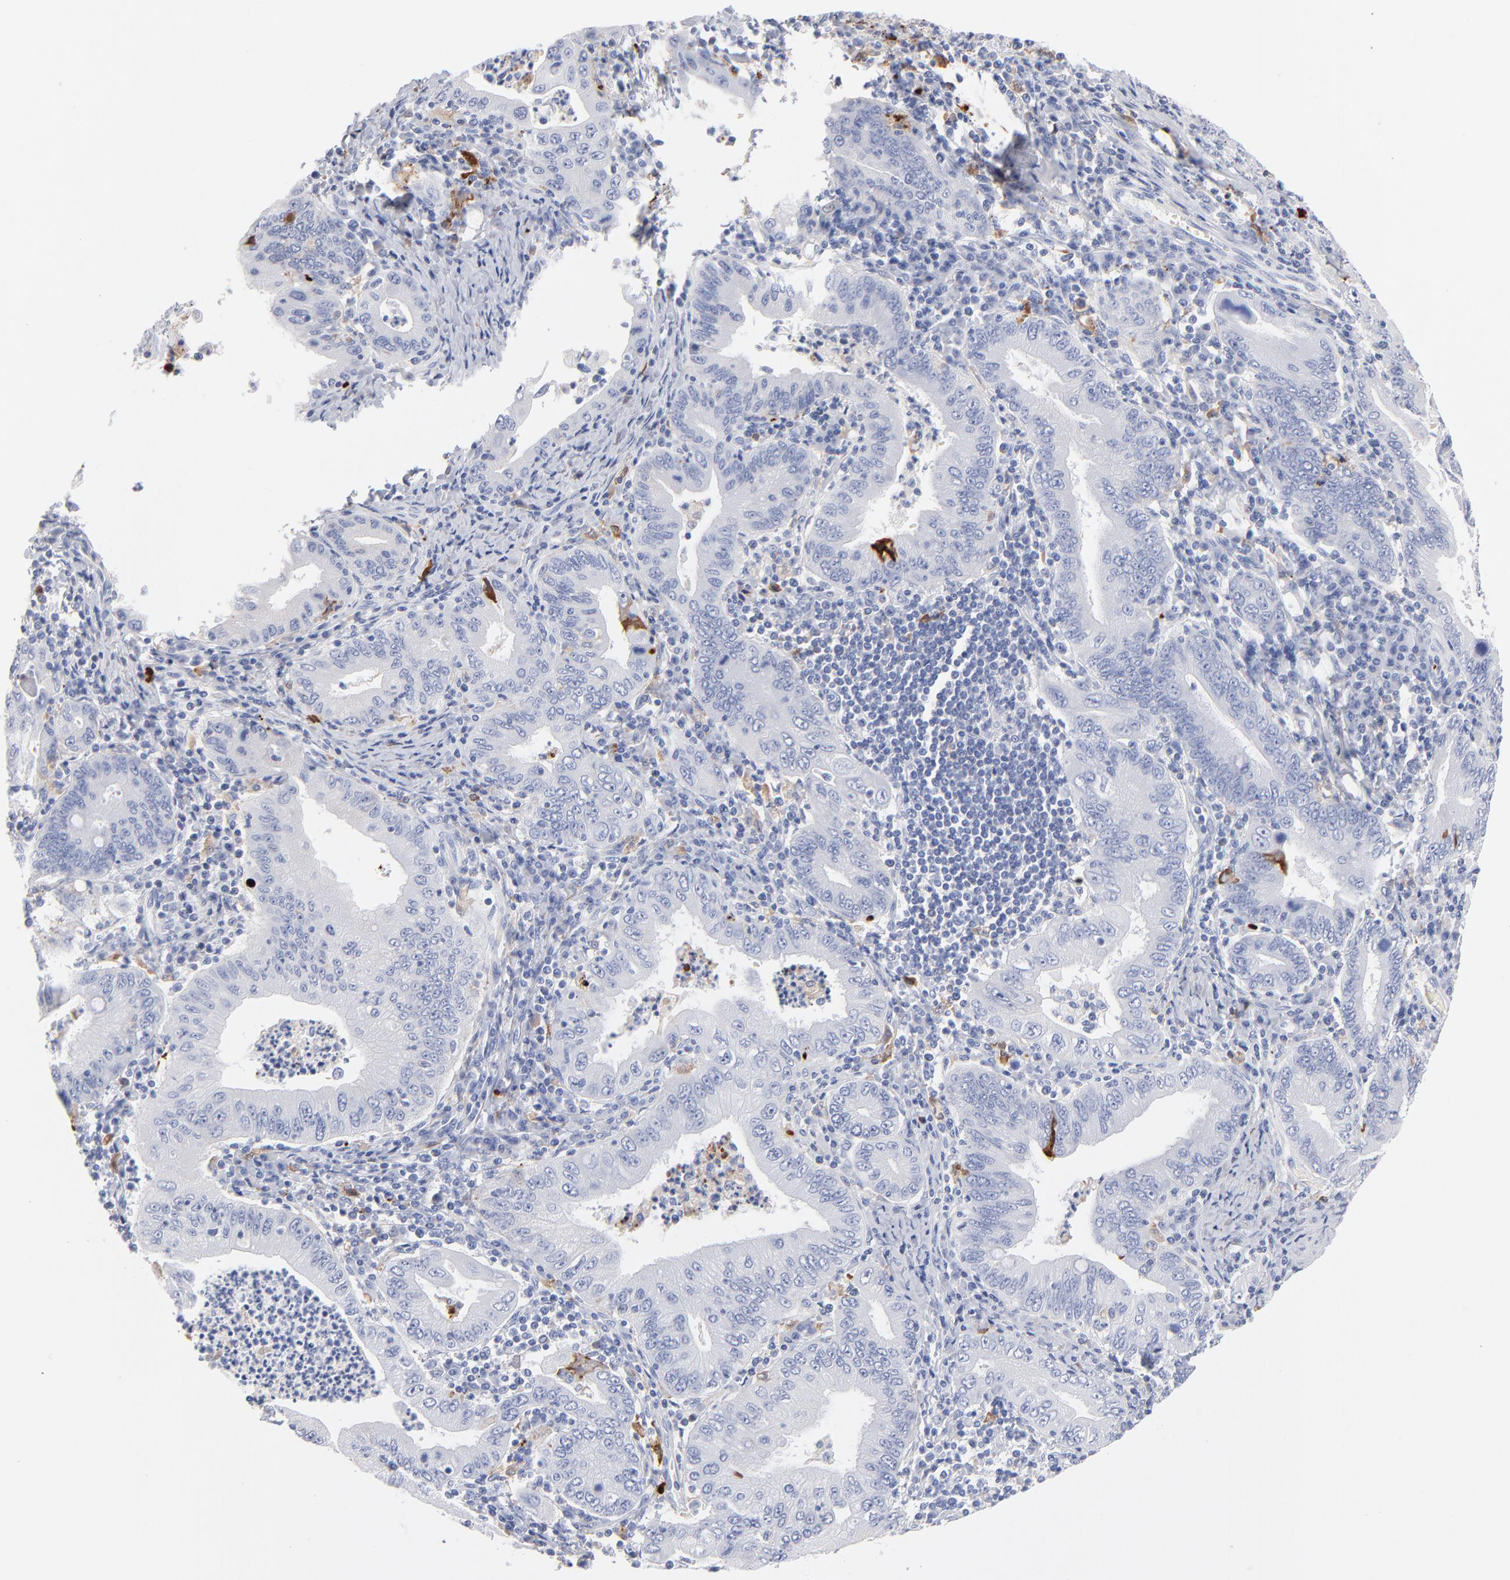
{"staining": {"intensity": "negative", "quantity": "none", "location": "none"}, "tissue": "stomach cancer", "cell_type": "Tumor cells", "image_type": "cancer", "snomed": [{"axis": "morphology", "description": "Normal tissue, NOS"}, {"axis": "morphology", "description": "Adenocarcinoma, NOS"}, {"axis": "topography", "description": "Esophagus"}, {"axis": "topography", "description": "Stomach, upper"}, {"axis": "topography", "description": "Peripheral nerve tissue"}], "caption": "An immunohistochemistry (IHC) image of stomach cancer is shown. There is no staining in tumor cells of stomach cancer.", "gene": "APOH", "patient": {"sex": "male", "age": 62}}